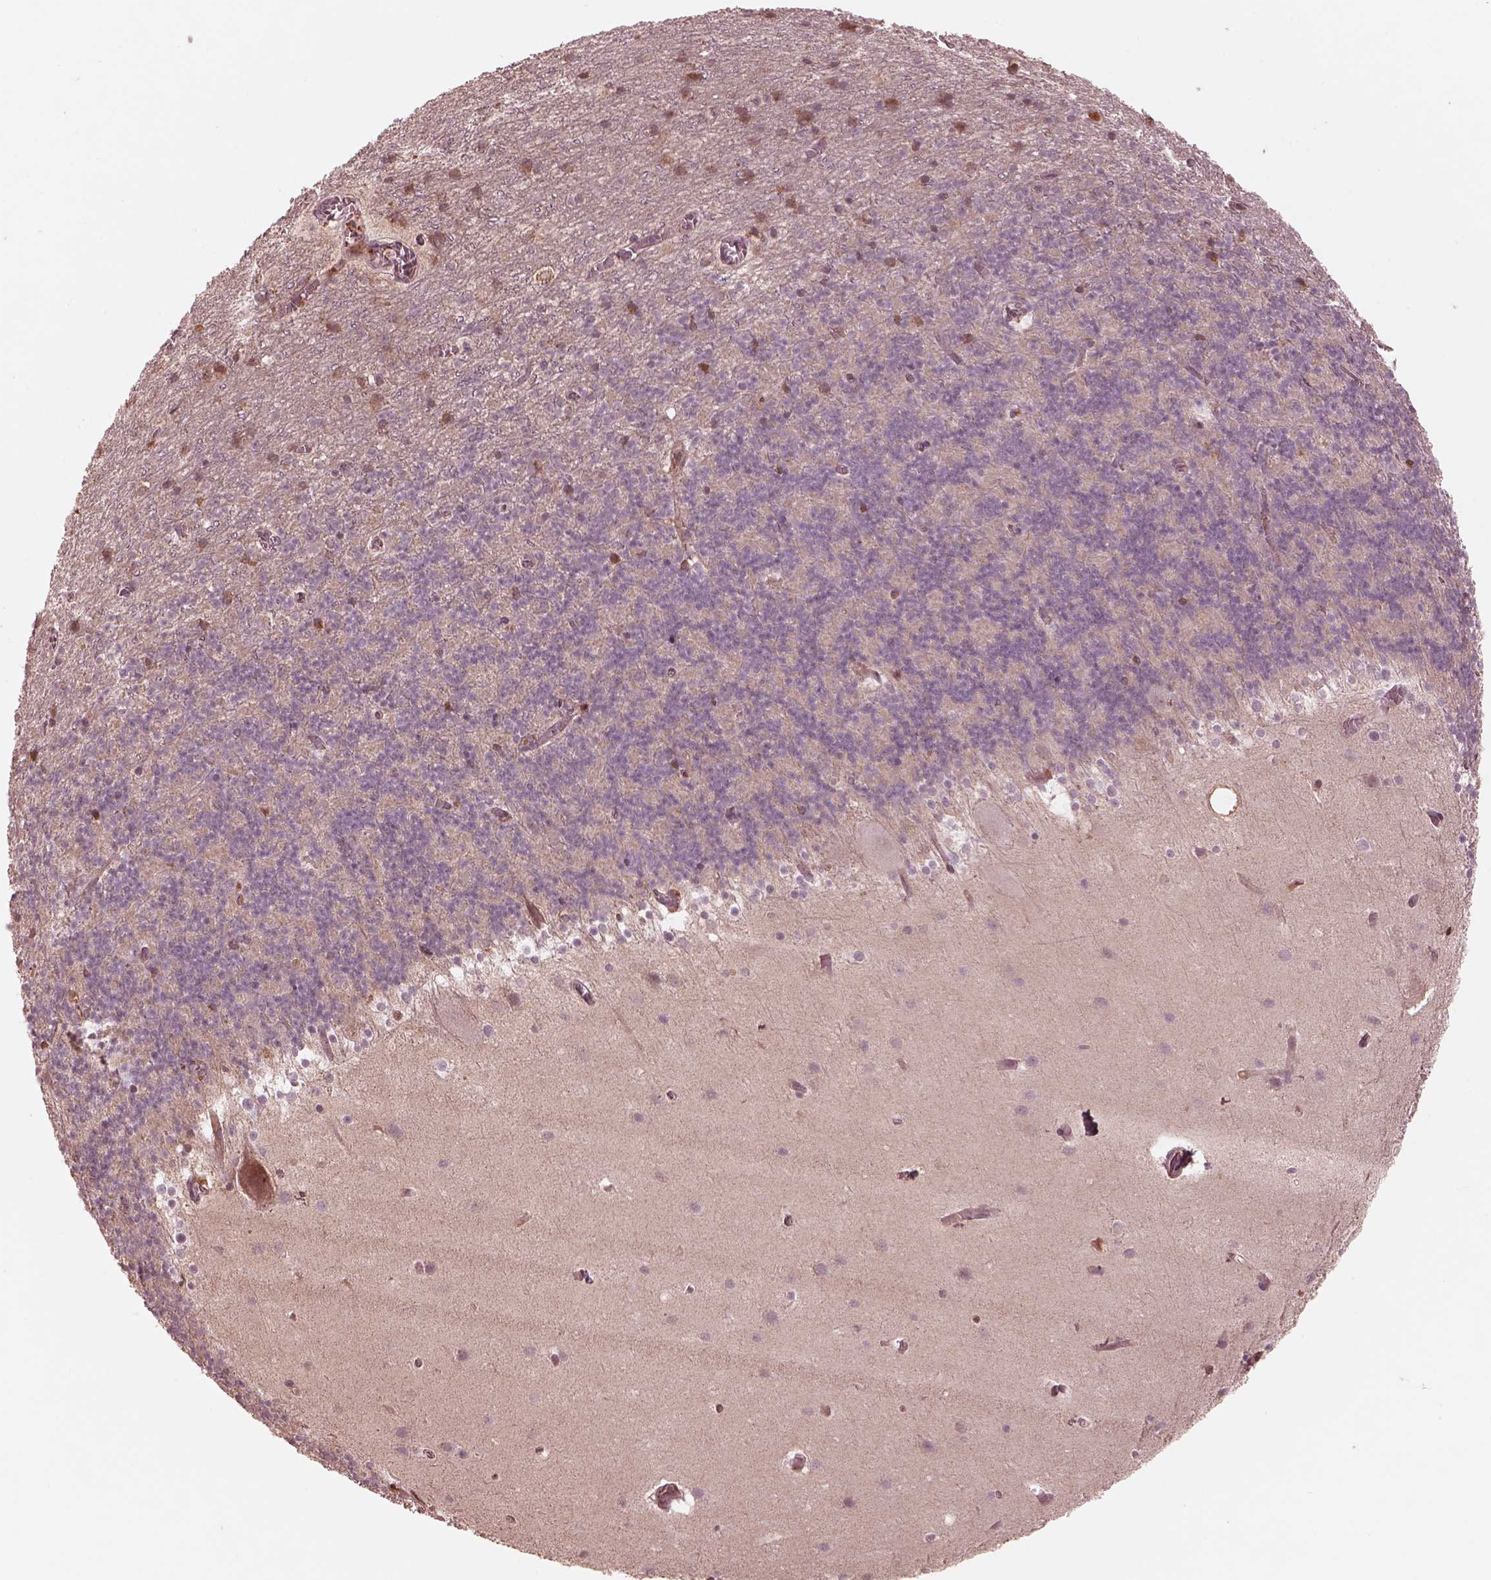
{"staining": {"intensity": "negative", "quantity": "none", "location": "none"}, "tissue": "cerebellum", "cell_type": "Cells in granular layer", "image_type": "normal", "snomed": [{"axis": "morphology", "description": "Normal tissue, NOS"}, {"axis": "topography", "description": "Cerebellum"}], "caption": "IHC photomicrograph of normal cerebellum: human cerebellum stained with DAB displays no significant protein staining in cells in granular layer. Brightfield microscopy of immunohistochemistry (IHC) stained with DAB (brown) and hematoxylin (blue), captured at high magnification.", "gene": "TF", "patient": {"sex": "male", "age": 70}}